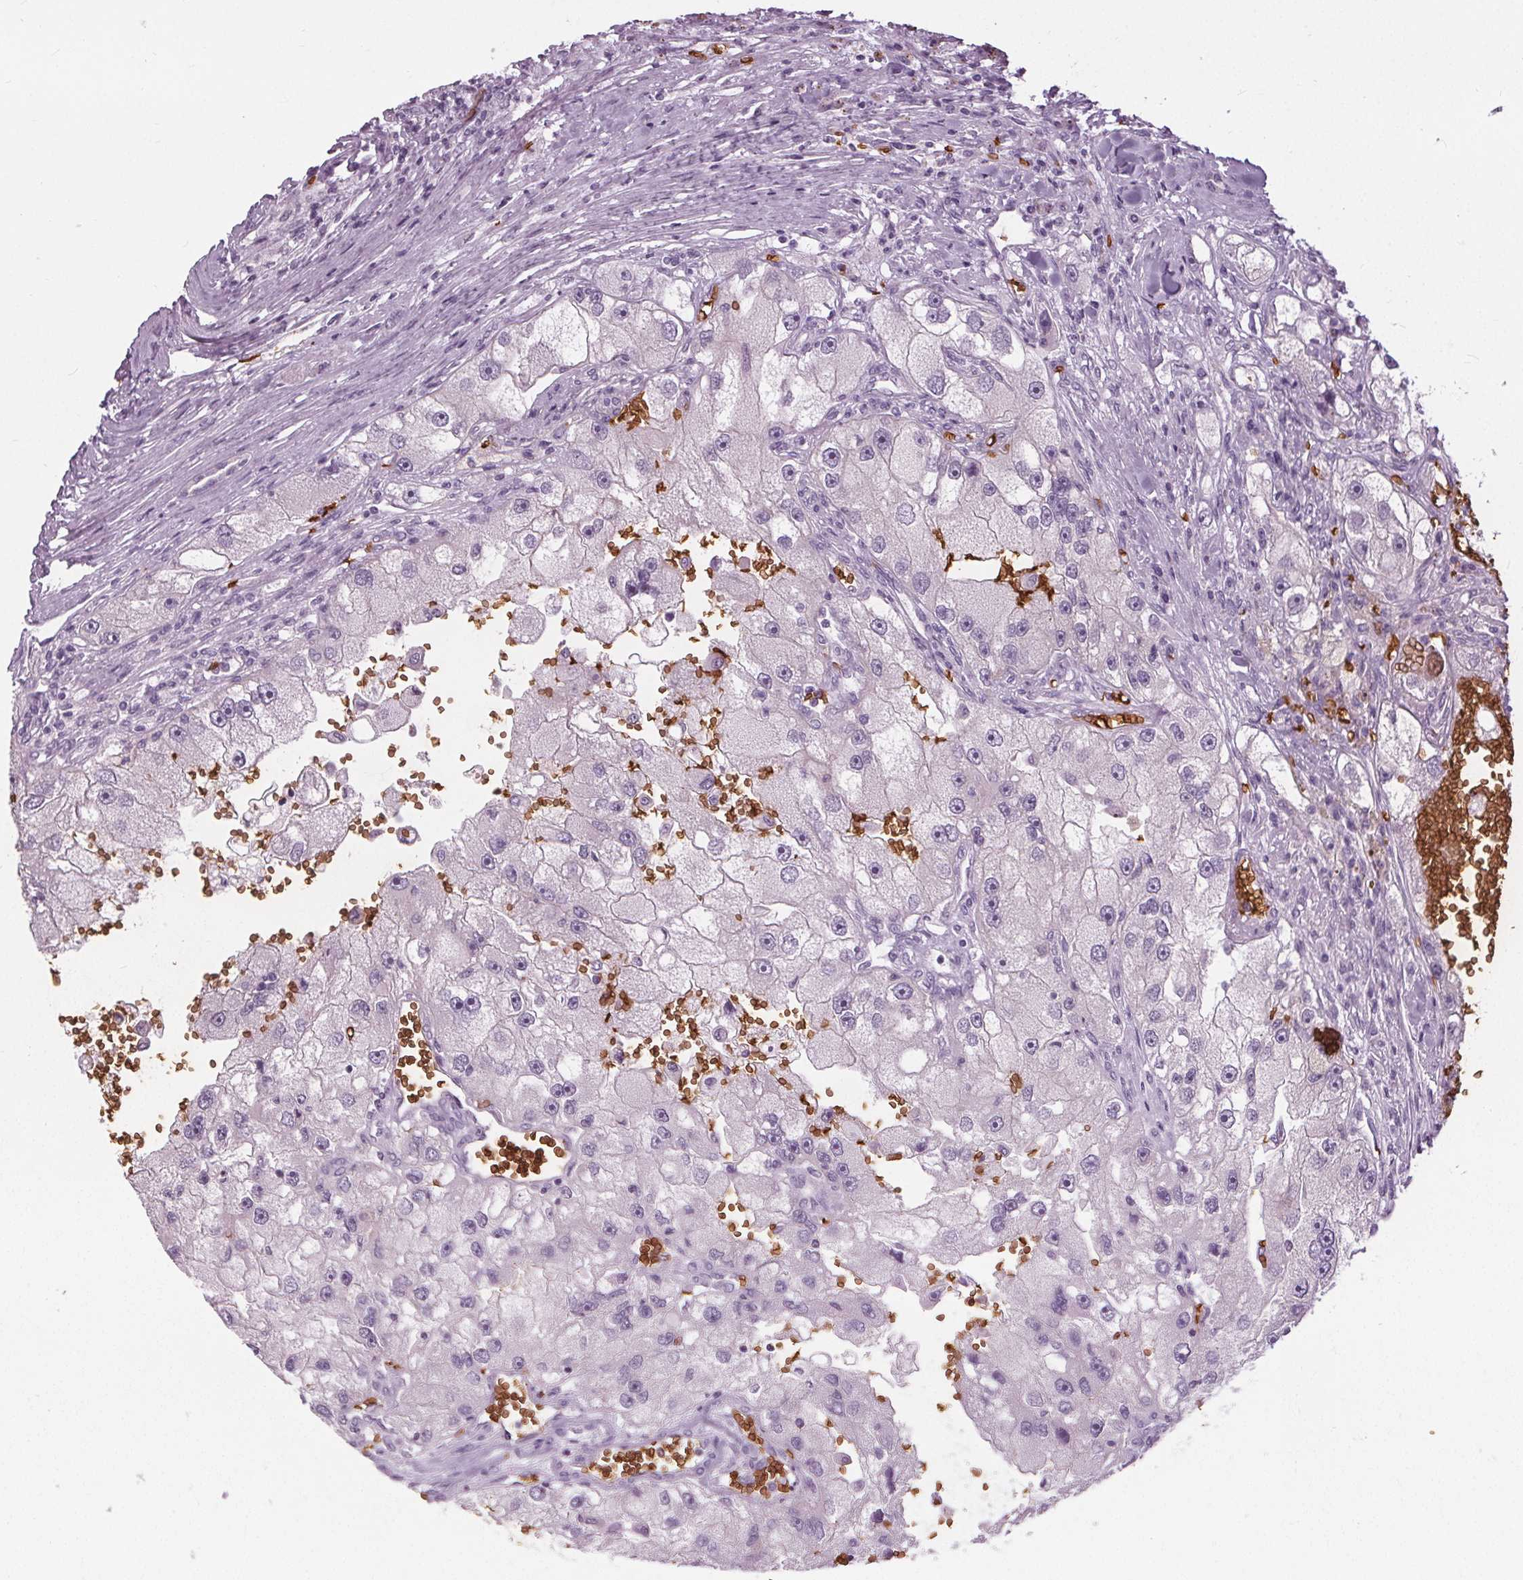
{"staining": {"intensity": "negative", "quantity": "none", "location": "none"}, "tissue": "renal cancer", "cell_type": "Tumor cells", "image_type": "cancer", "snomed": [{"axis": "morphology", "description": "Adenocarcinoma, NOS"}, {"axis": "topography", "description": "Kidney"}], "caption": "DAB immunohistochemical staining of human renal cancer shows no significant positivity in tumor cells.", "gene": "SLC4A1", "patient": {"sex": "male", "age": 63}}